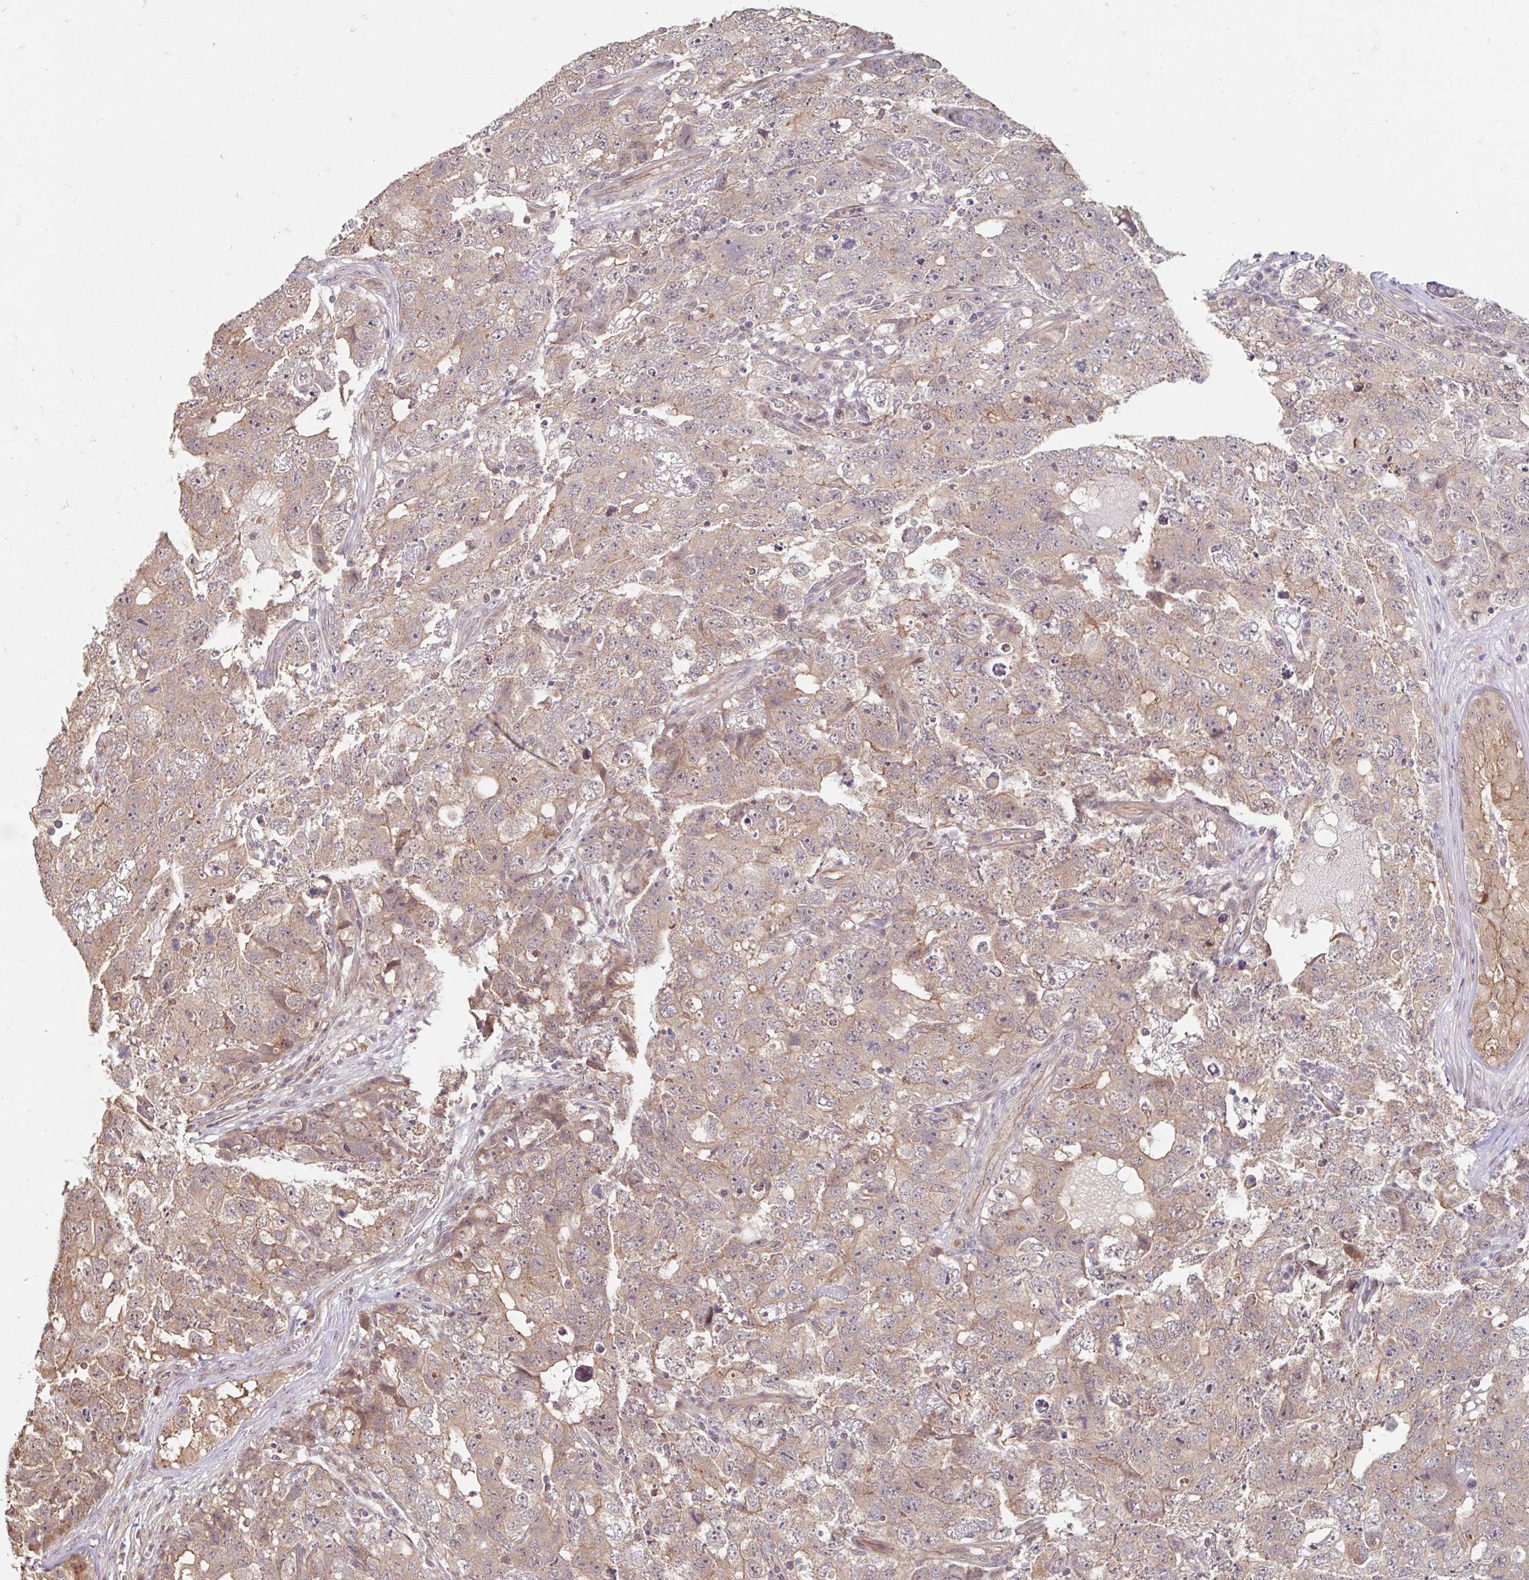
{"staining": {"intensity": "weak", "quantity": "<25%", "location": "cytoplasmic/membranous"}, "tissue": "testis cancer", "cell_type": "Tumor cells", "image_type": "cancer", "snomed": [{"axis": "morphology", "description": "Carcinoma, Embryonal, NOS"}, {"axis": "topography", "description": "Testis"}], "caption": "This is a histopathology image of immunohistochemistry (IHC) staining of testis cancer (embryonal carcinoma), which shows no positivity in tumor cells.", "gene": "STYXL1", "patient": {"sex": "male", "age": 22}}